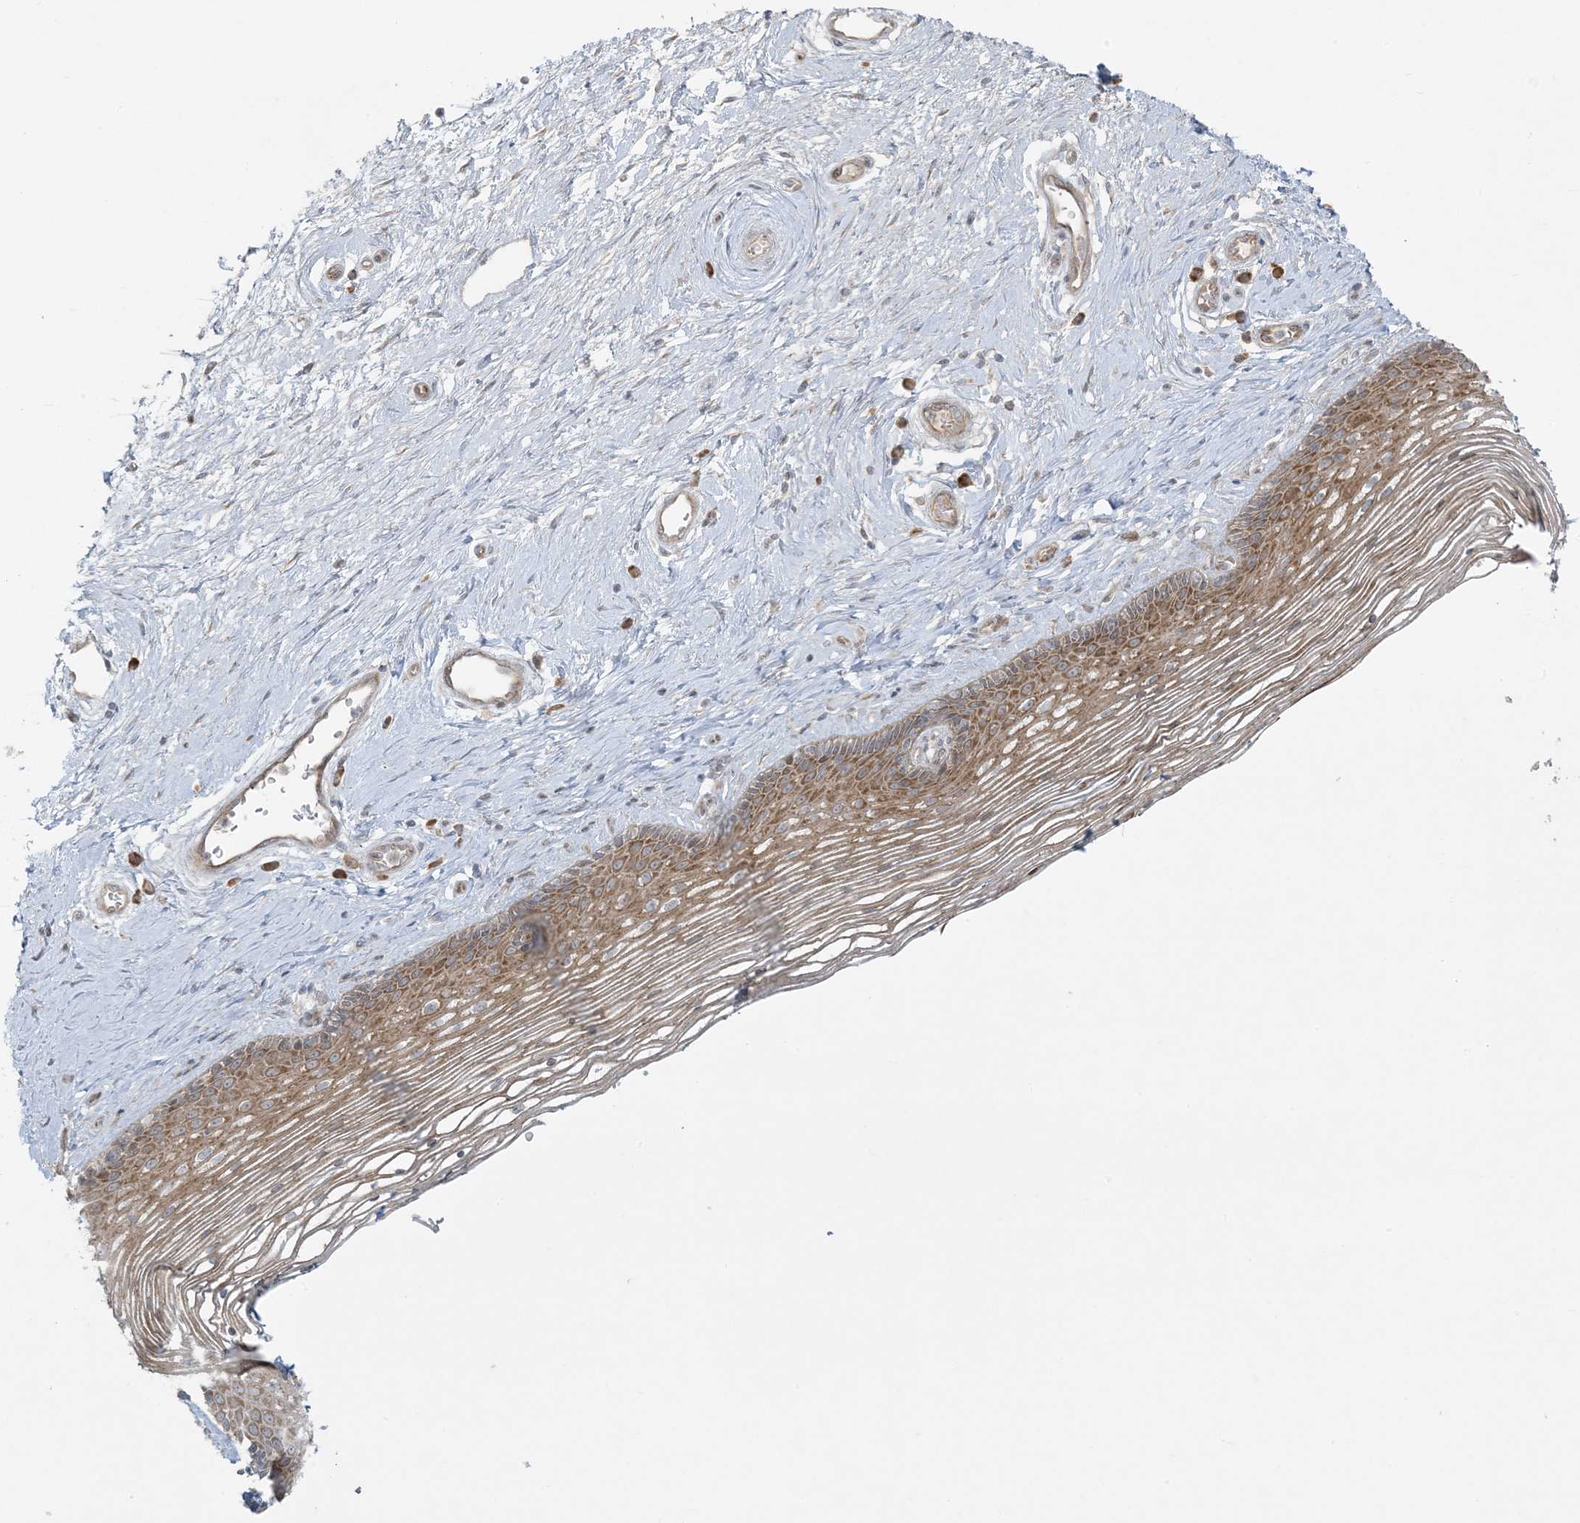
{"staining": {"intensity": "moderate", "quantity": ">75%", "location": "cytoplasmic/membranous"}, "tissue": "vagina", "cell_type": "Squamous epithelial cells", "image_type": "normal", "snomed": [{"axis": "morphology", "description": "Normal tissue, NOS"}, {"axis": "topography", "description": "Vagina"}], "caption": "This micrograph shows benign vagina stained with IHC to label a protein in brown. The cytoplasmic/membranous of squamous epithelial cells show moderate positivity for the protein. Nuclei are counter-stained blue.", "gene": "ZNF263", "patient": {"sex": "female", "age": 46}}